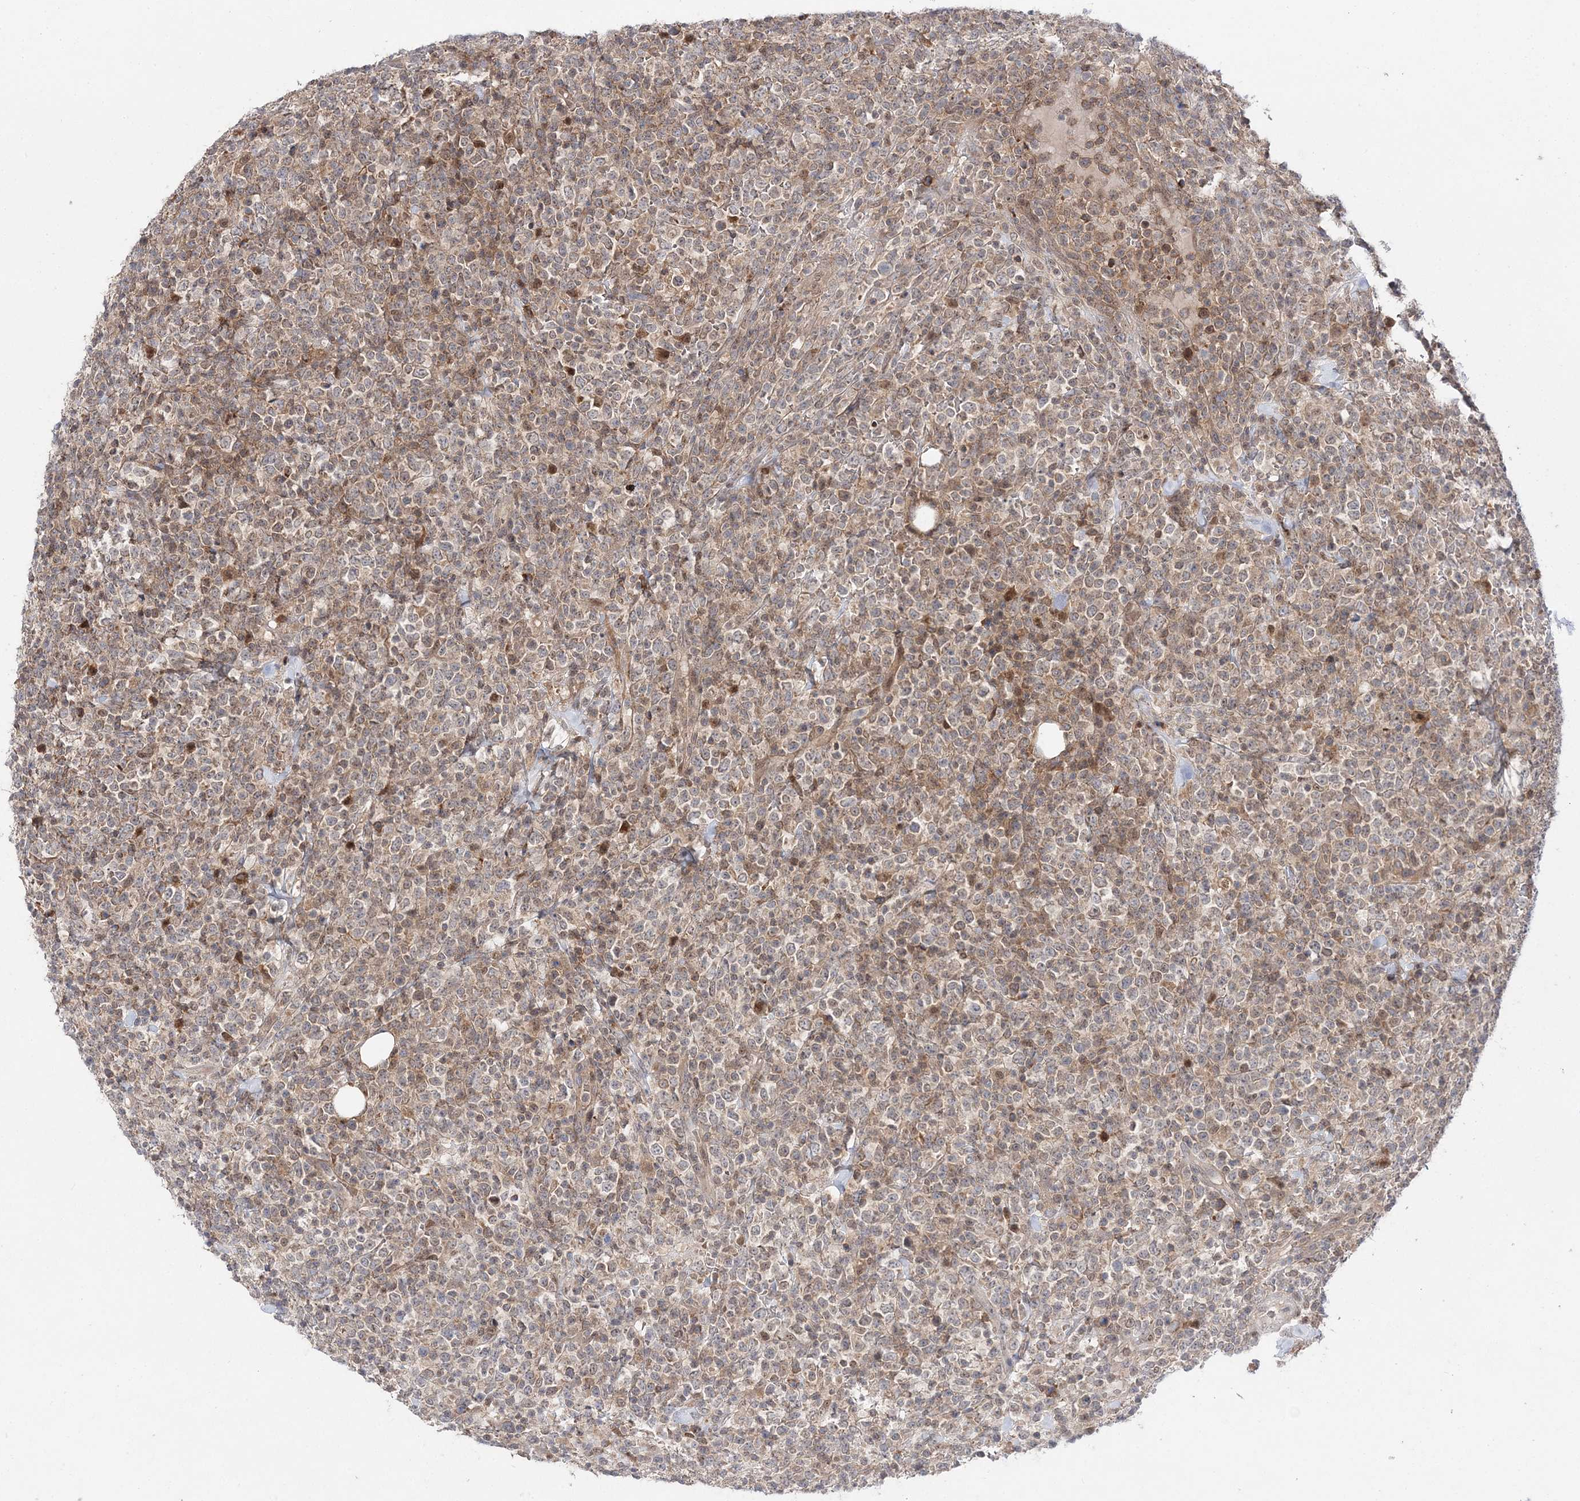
{"staining": {"intensity": "weak", "quantity": "<25%", "location": "cytoplasmic/membranous"}, "tissue": "lymphoma", "cell_type": "Tumor cells", "image_type": "cancer", "snomed": [{"axis": "morphology", "description": "Malignant lymphoma, non-Hodgkin's type, High grade"}, {"axis": "topography", "description": "Colon"}], "caption": "Lymphoma was stained to show a protein in brown. There is no significant expression in tumor cells.", "gene": "NIF3L1", "patient": {"sex": "female", "age": 53}}